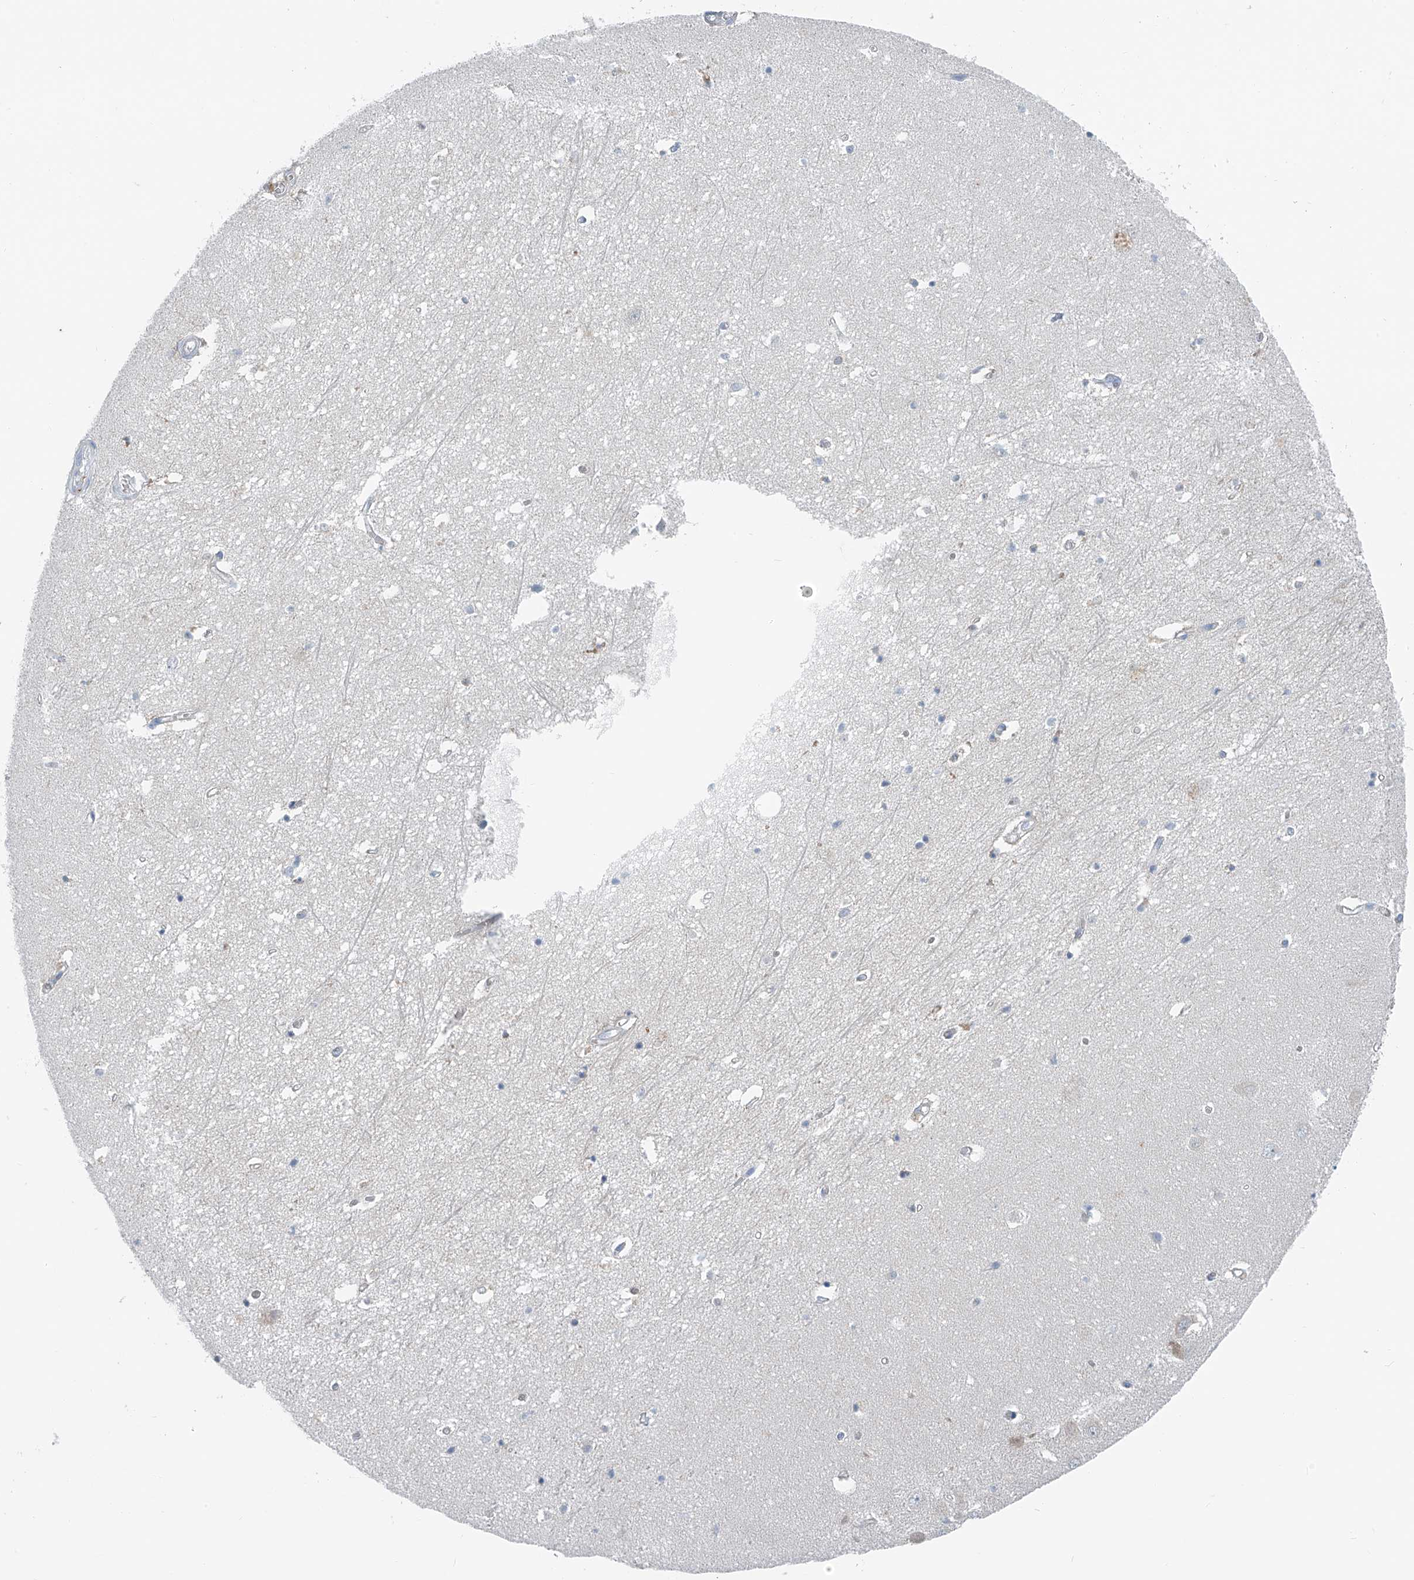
{"staining": {"intensity": "negative", "quantity": "none", "location": "none"}, "tissue": "hippocampus", "cell_type": "Glial cells", "image_type": "normal", "snomed": [{"axis": "morphology", "description": "Normal tissue, NOS"}, {"axis": "topography", "description": "Hippocampus"}], "caption": "Immunohistochemistry image of unremarkable hippocampus: human hippocampus stained with DAB exhibits no significant protein staining in glial cells. Brightfield microscopy of immunohistochemistry (IHC) stained with DAB (3,3'-diaminobenzidine) (brown) and hematoxylin (blue), captured at high magnification.", "gene": "FGD2", "patient": {"sex": "female", "age": 64}}